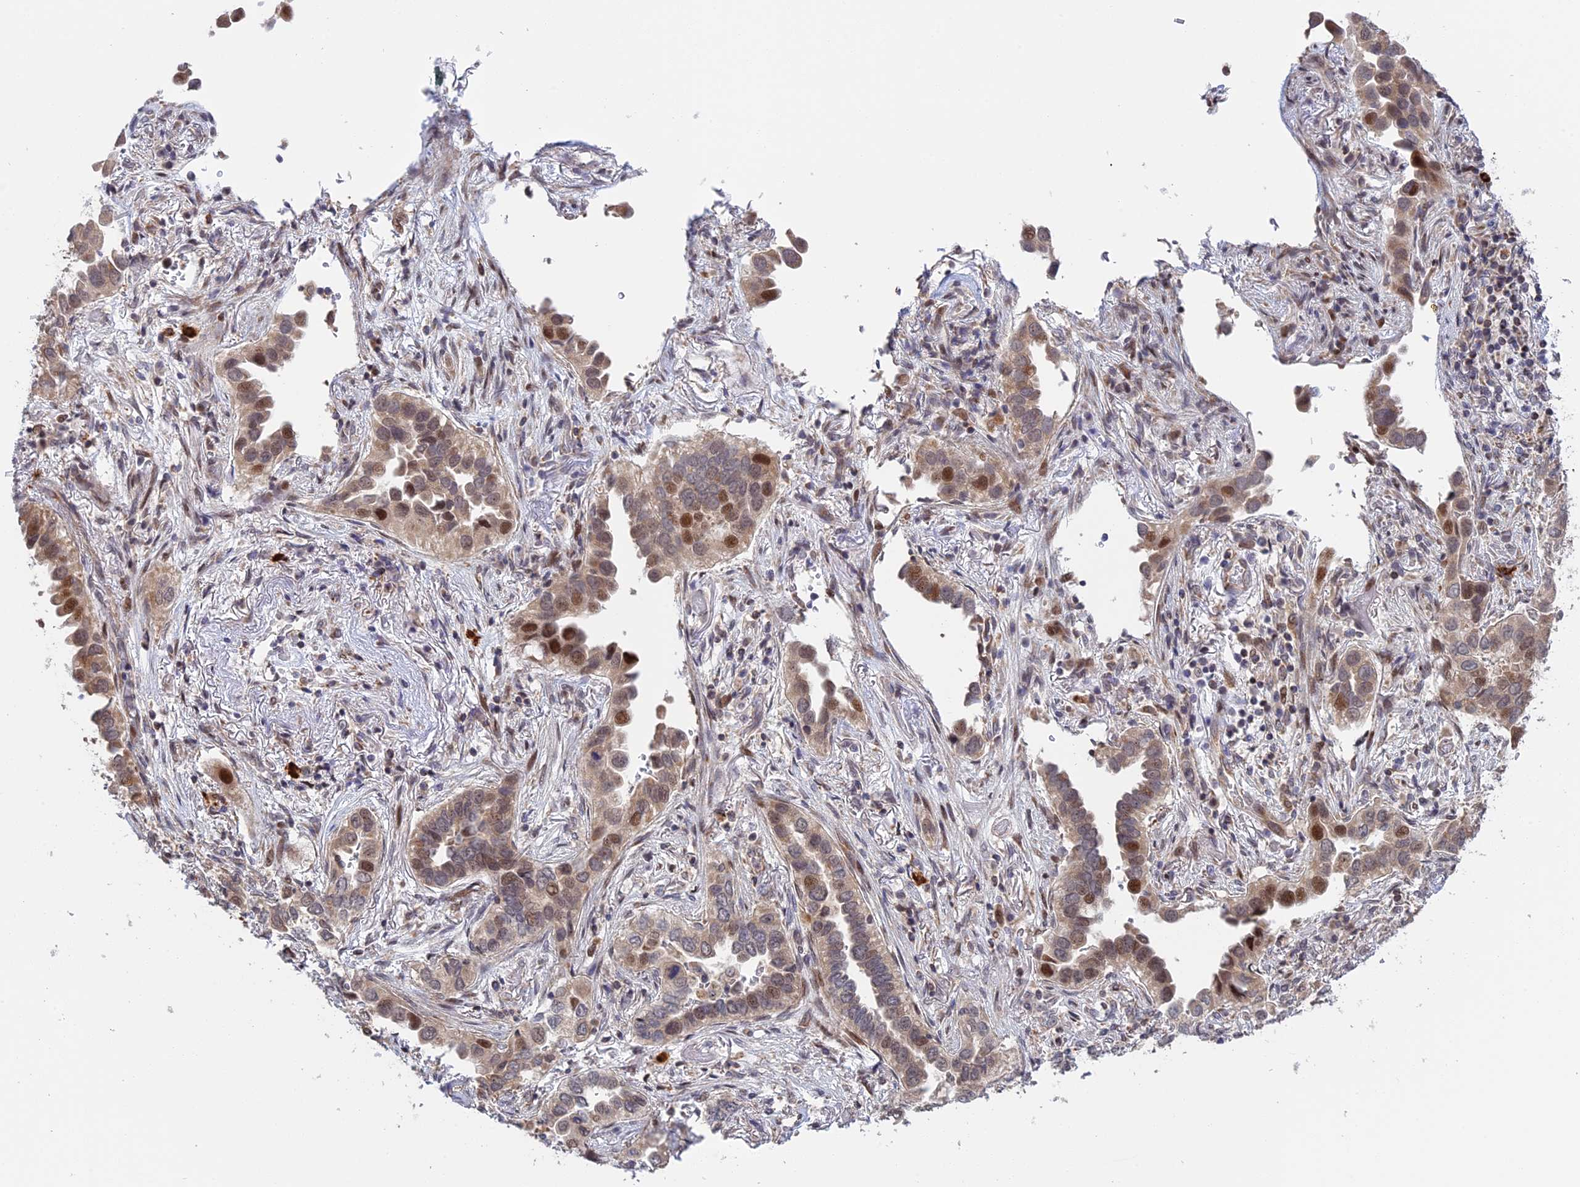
{"staining": {"intensity": "moderate", "quantity": "<25%", "location": "cytoplasmic/membranous,nuclear"}, "tissue": "lung cancer", "cell_type": "Tumor cells", "image_type": "cancer", "snomed": [{"axis": "morphology", "description": "Adenocarcinoma, NOS"}, {"axis": "topography", "description": "Lung"}], "caption": "Tumor cells display moderate cytoplasmic/membranous and nuclear staining in approximately <25% of cells in lung adenocarcinoma.", "gene": "GSKIP", "patient": {"sex": "female", "age": 76}}